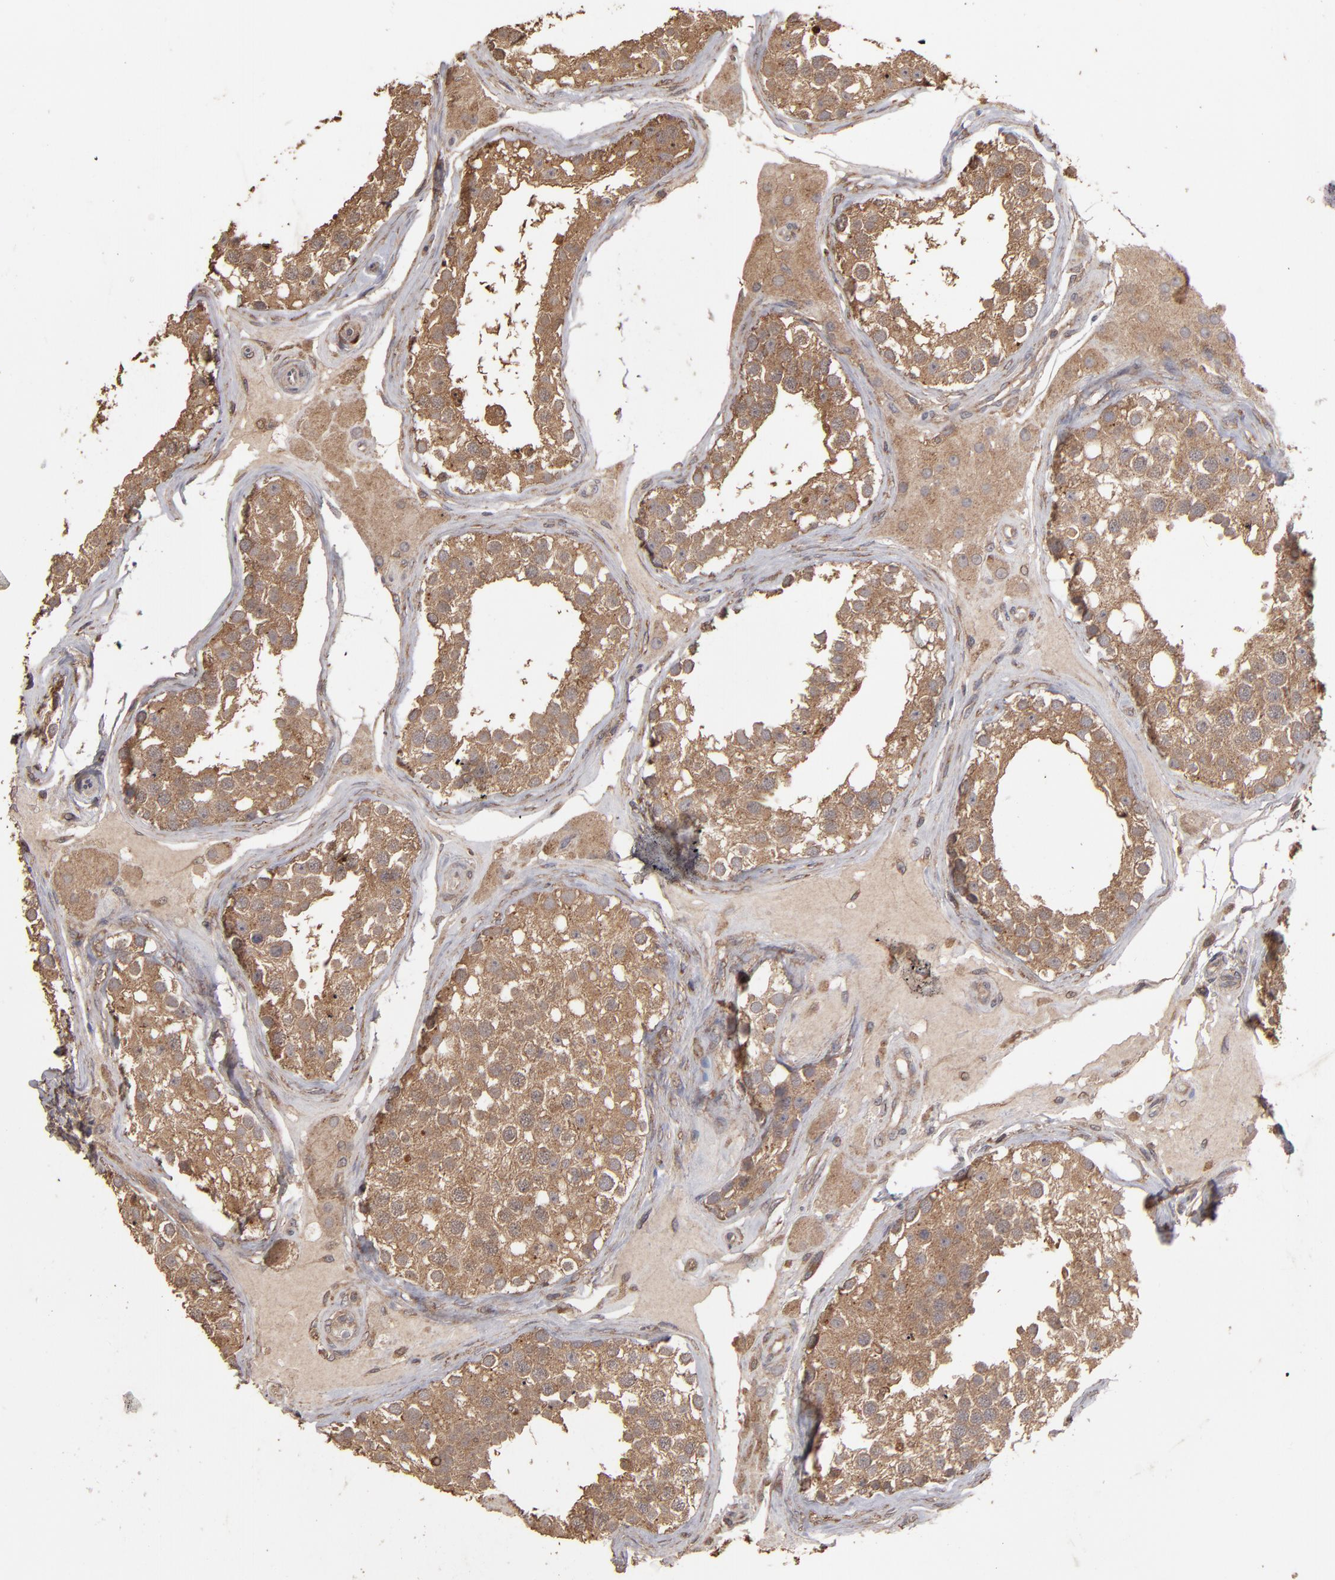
{"staining": {"intensity": "moderate", "quantity": ">75%", "location": "cytoplasmic/membranous"}, "tissue": "testis", "cell_type": "Cells in seminiferous ducts", "image_type": "normal", "snomed": [{"axis": "morphology", "description": "Normal tissue, NOS"}, {"axis": "topography", "description": "Testis"}], "caption": "This photomicrograph shows unremarkable testis stained with IHC to label a protein in brown. The cytoplasmic/membranous of cells in seminiferous ducts show moderate positivity for the protein. Nuclei are counter-stained blue.", "gene": "MMP2", "patient": {"sex": "male", "age": 68}}